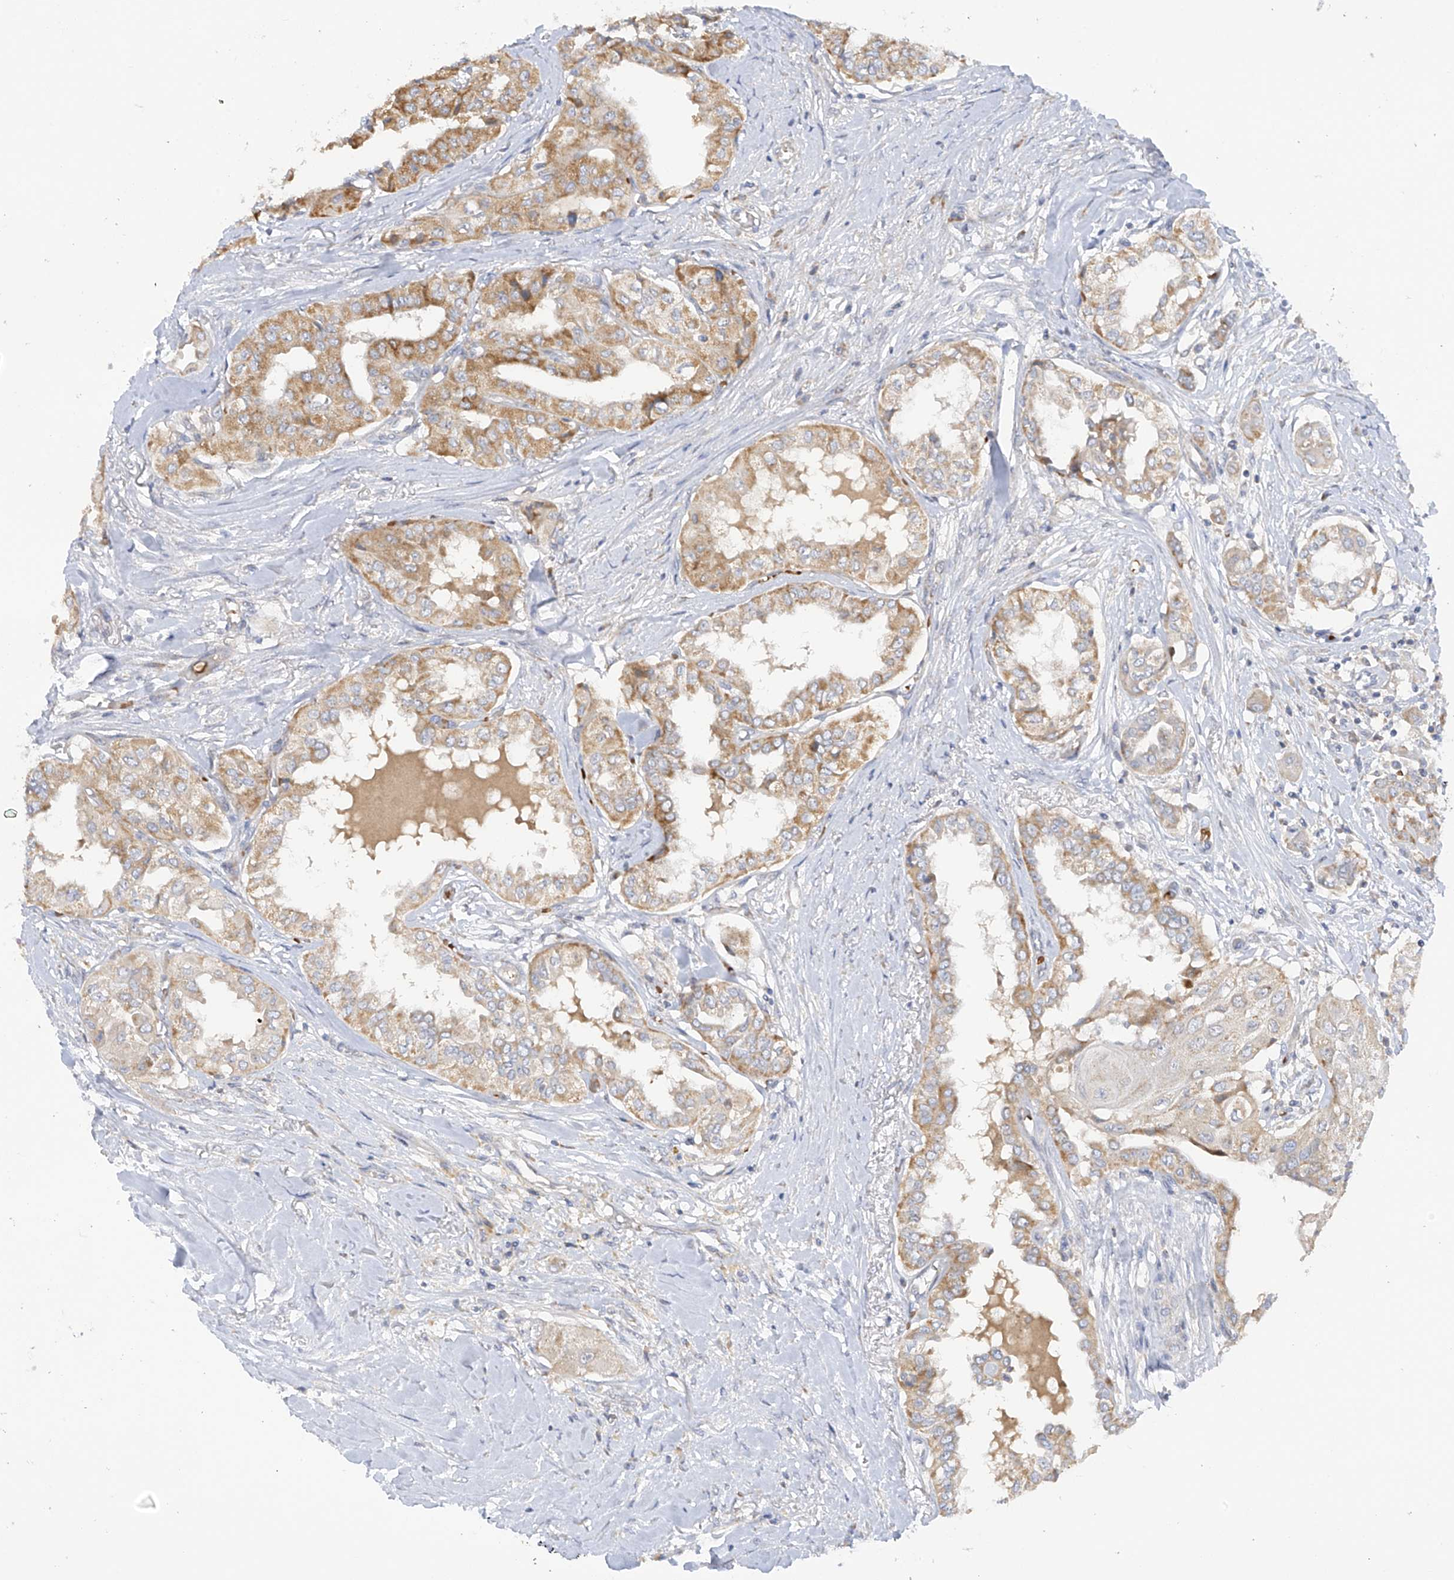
{"staining": {"intensity": "moderate", "quantity": ">75%", "location": "cytoplasmic/membranous"}, "tissue": "thyroid cancer", "cell_type": "Tumor cells", "image_type": "cancer", "snomed": [{"axis": "morphology", "description": "Papillary adenocarcinoma, NOS"}, {"axis": "topography", "description": "Thyroid gland"}], "caption": "Immunohistochemistry (DAB) staining of papillary adenocarcinoma (thyroid) shows moderate cytoplasmic/membranous protein expression in approximately >75% of tumor cells.", "gene": "METTL18", "patient": {"sex": "female", "age": 59}}